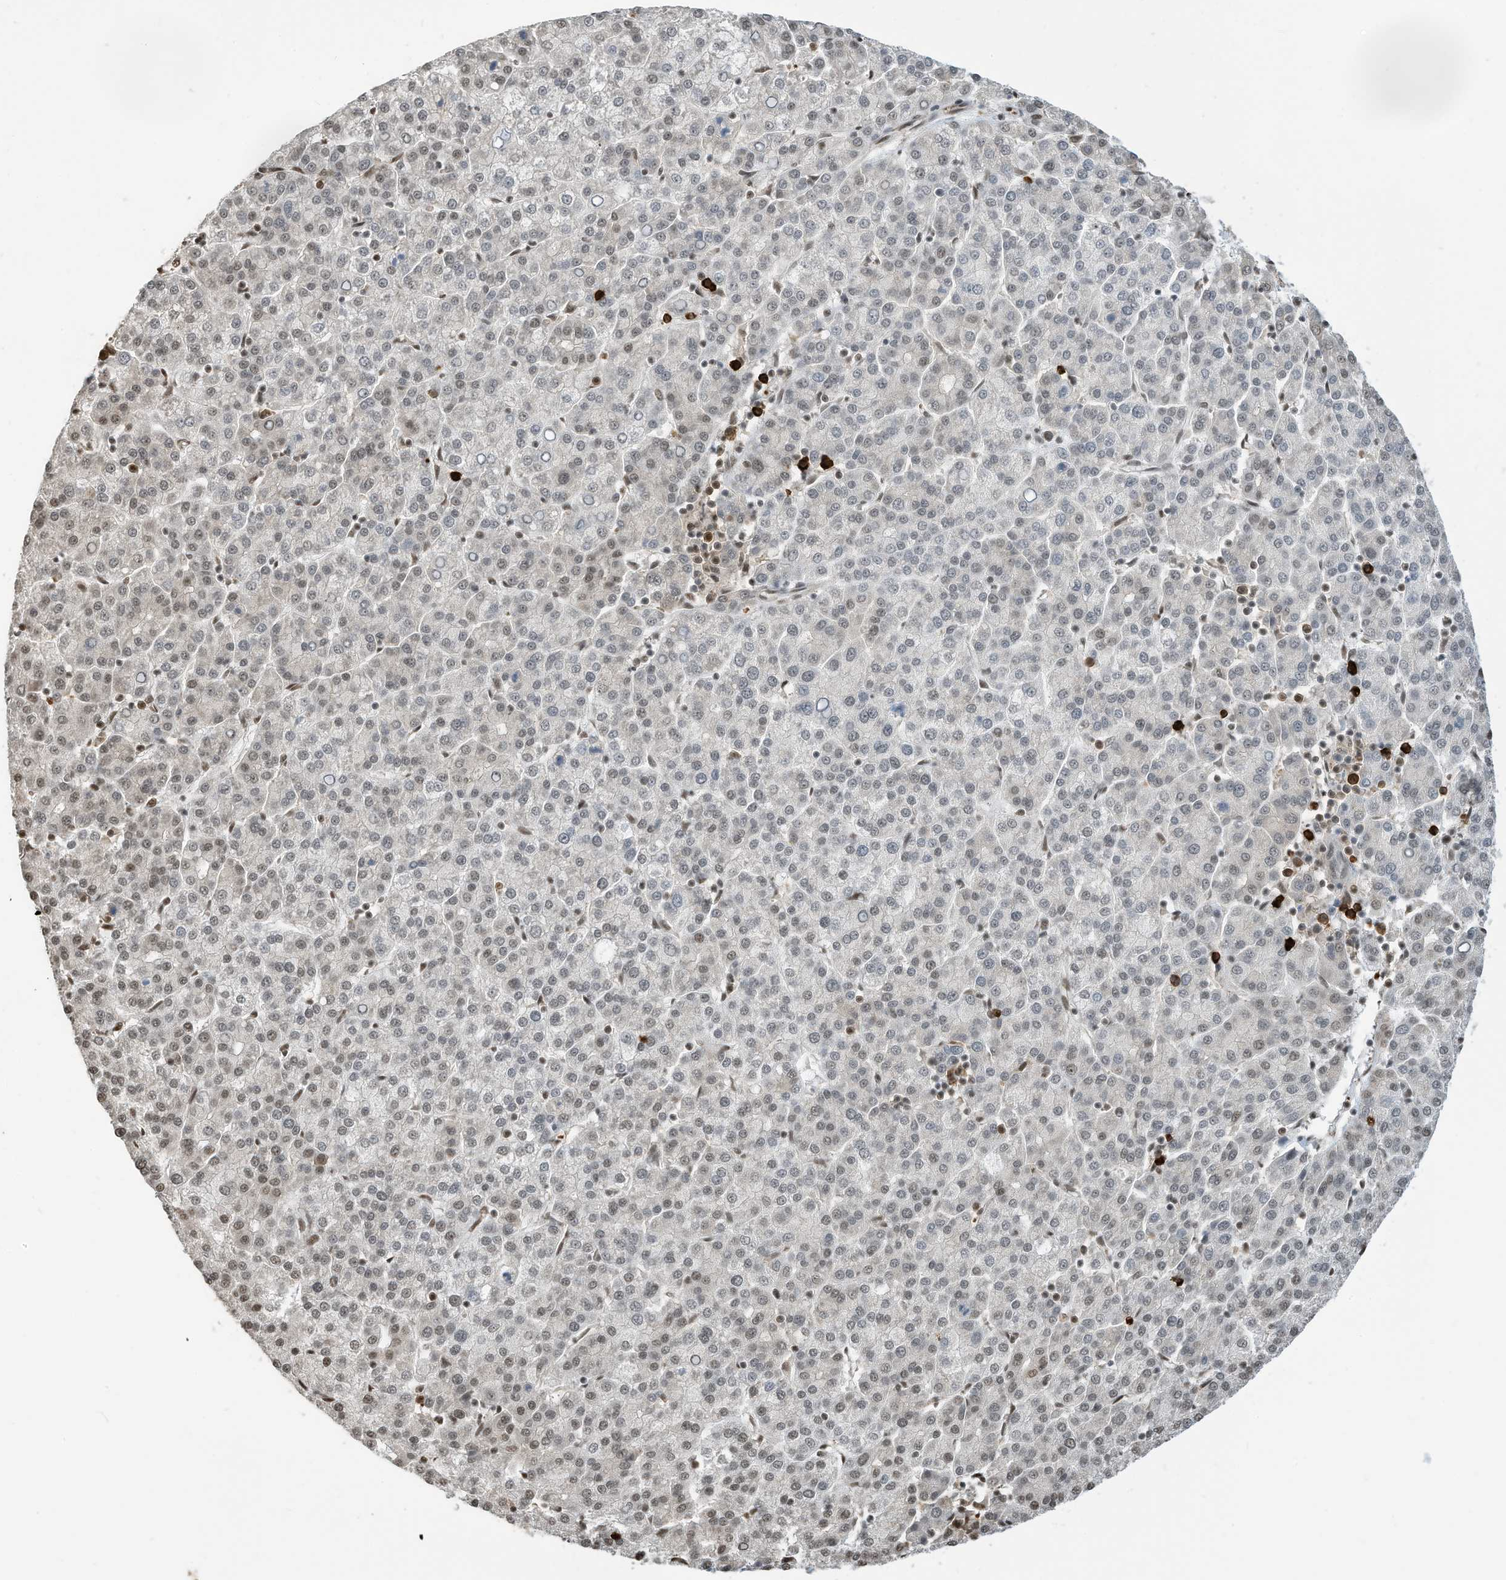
{"staining": {"intensity": "weak", "quantity": "25%-75%", "location": "nuclear"}, "tissue": "liver cancer", "cell_type": "Tumor cells", "image_type": "cancer", "snomed": [{"axis": "morphology", "description": "Carcinoma, Hepatocellular, NOS"}, {"axis": "topography", "description": "Liver"}], "caption": "High-power microscopy captured an immunohistochemistry micrograph of liver cancer (hepatocellular carcinoma), revealing weak nuclear positivity in about 25%-75% of tumor cells. (DAB IHC with brightfield microscopy, high magnification).", "gene": "ZNF195", "patient": {"sex": "female", "age": 58}}